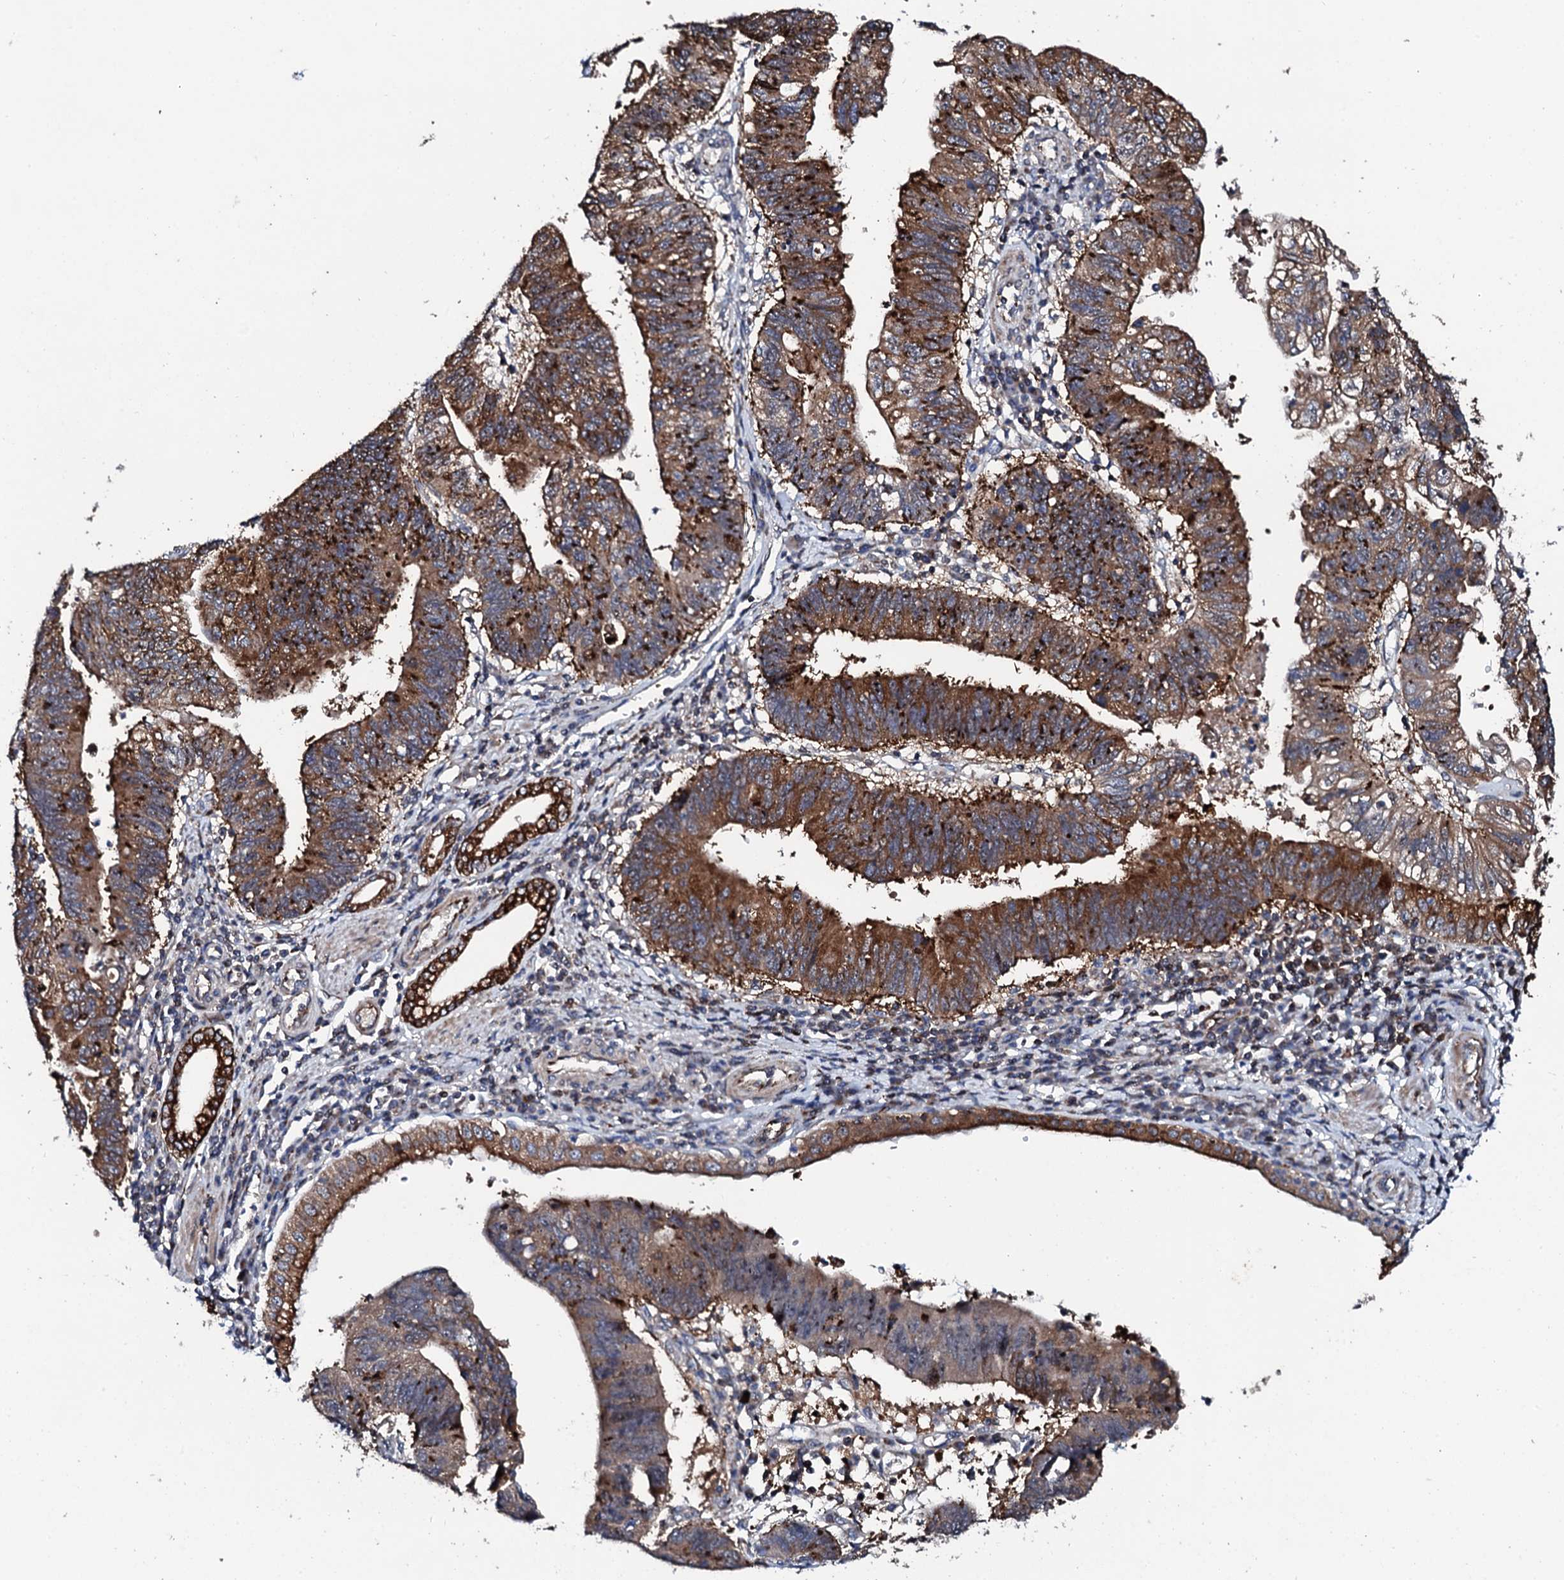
{"staining": {"intensity": "strong", "quantity": ">75%", "location": "cytoplasmic/membranous"}, "tissue": "stomach cancer", "cell_type": "Tumor cells", "image_type": "cancer", "snomed": [{"axis": "morphology", "description": "Adenocarcinoma, NOS"}, {"axis": "topography", "description": "Stomach"}], "caption": "Stomach adenocarcinoma stained with a protein marker demonstrates strong staining in tumor cells.", "gene": "GTPBP4", "patient": {"sex": "male", "age": 59}}